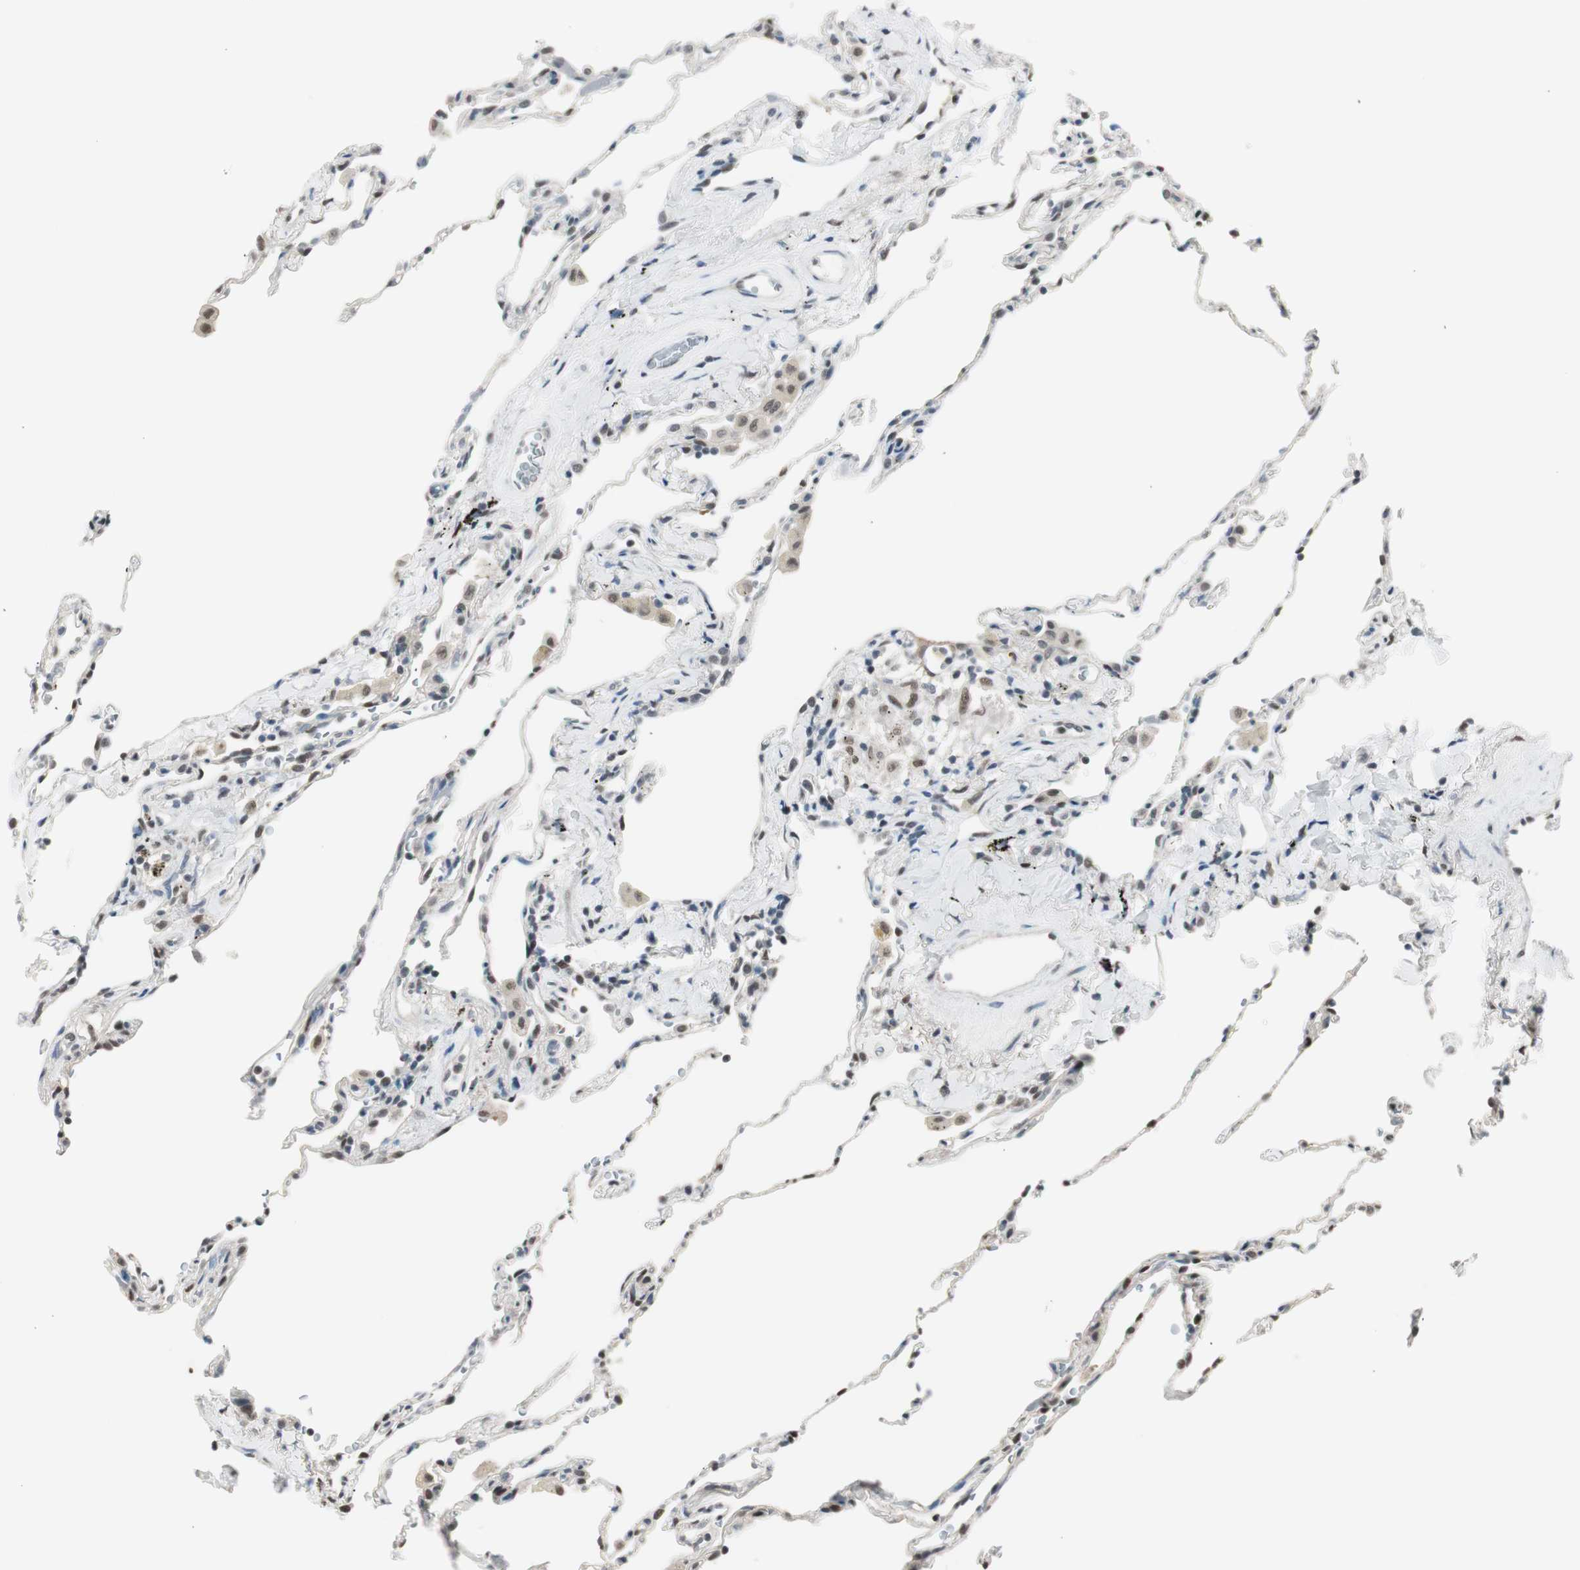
{"staining": {"intensity": "moderate", "quantity": "25%-75%", "location": "nuclear"}, "tissue": "lung", "cell_type": "Alveolar cells", "image_type": "normal", "snomed": [{"axis": "morphology", "description": "Normal tissue, NOS"}, {"axis": "topography", "description": "Lung"}], "caption": "The micrograph displays staining of unremarkable lung, revealing moderate nuclear protein staining (brown color) within alveolar cells.", "gene": "LONP2", "patient": {"sex": "male", "age": 59}}